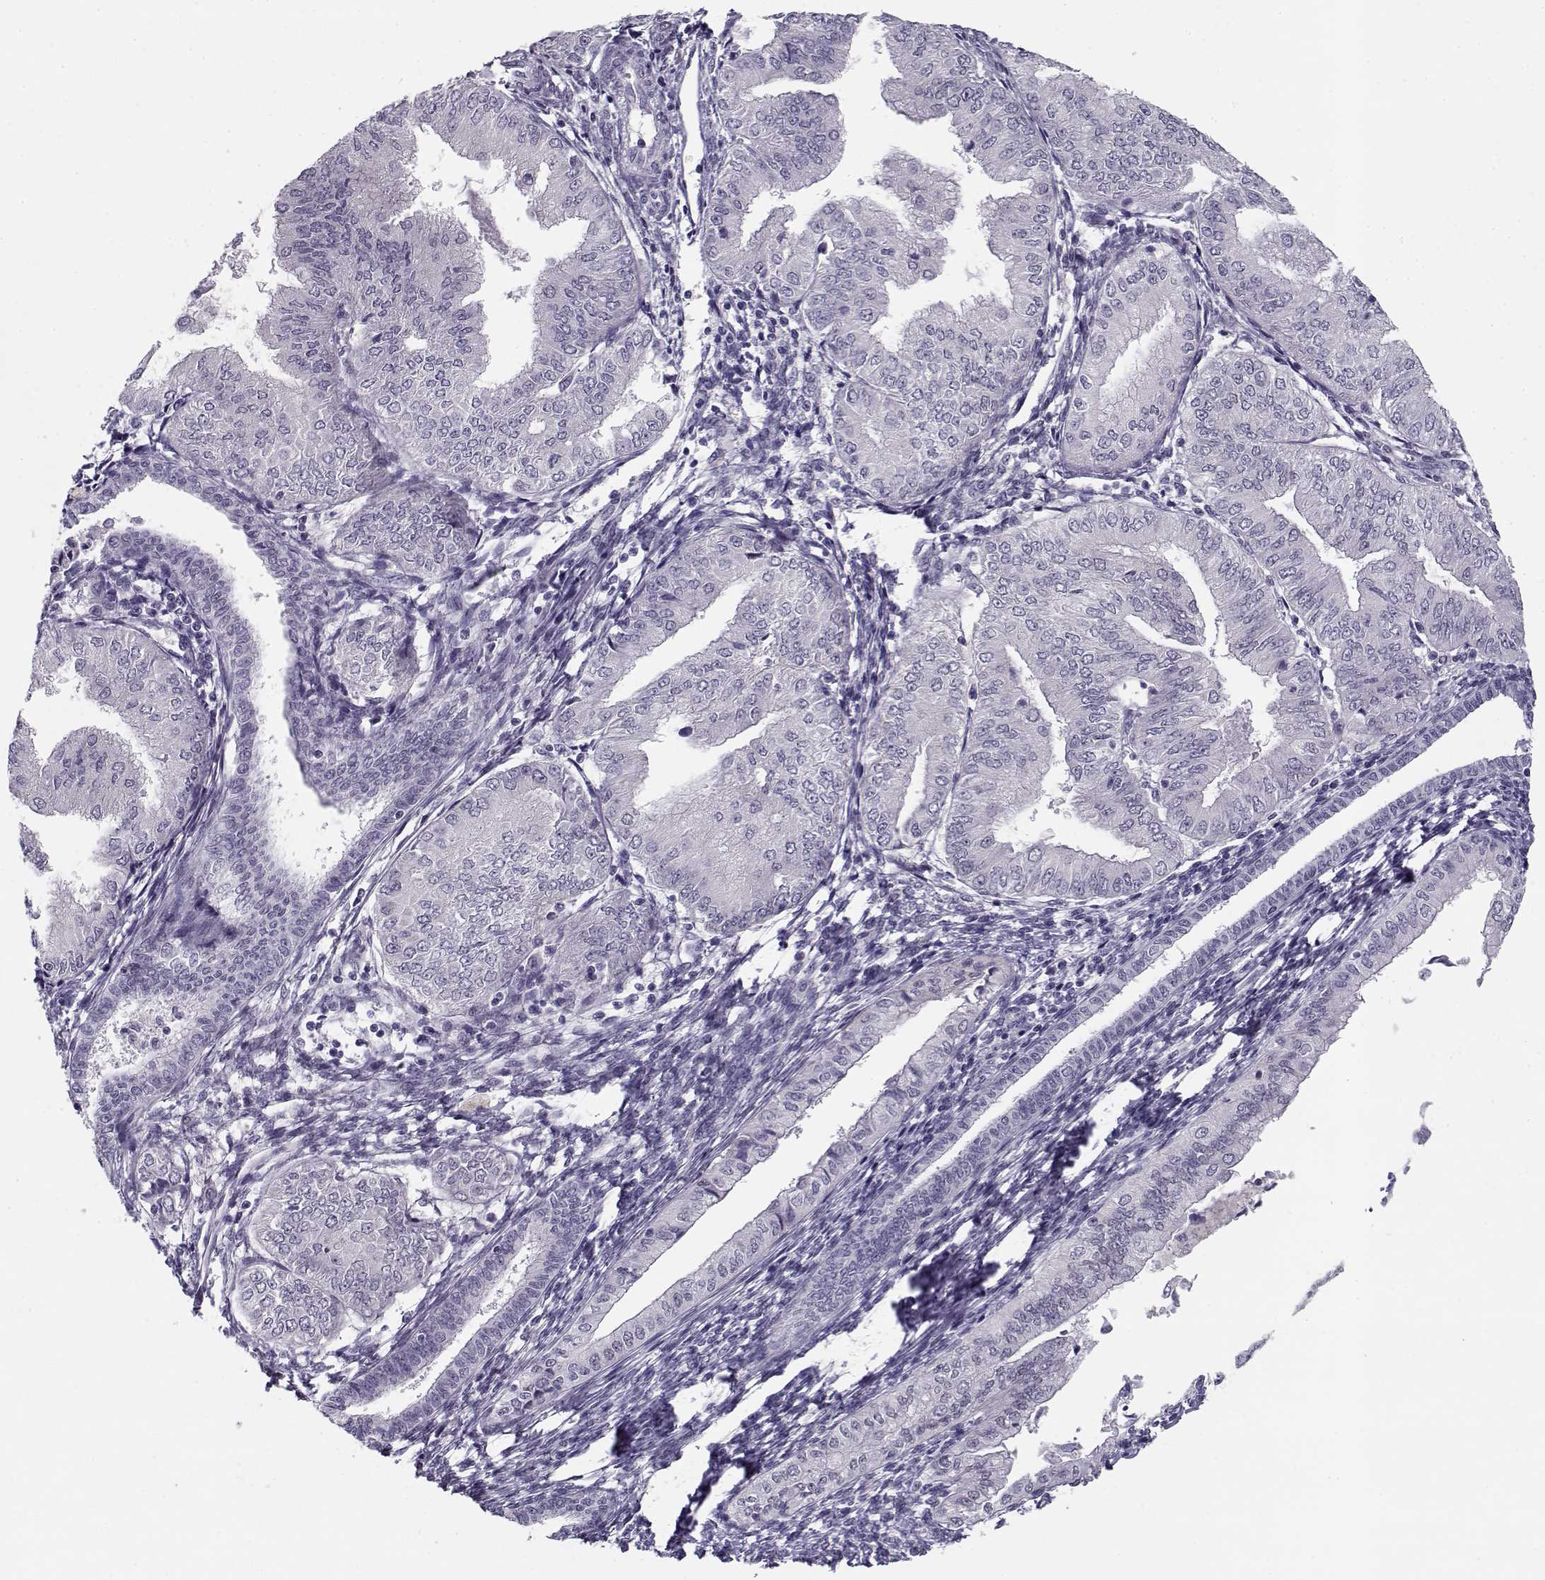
{"staining": {"intensity": "negative", "quantity": "none", "location": "none"}, "tissue": "endometrial cancer", "cell_type": "Tumor cells", "image_type": "cancer", "snomed": [{"axis": "morphology", "description": "Adenocarcinoma, NOS"}, {"axis": "topography", "description": "Endometrium"}], "caption": "There is no significant positivity in tumor cells of endometrial adenocarcinoma. (Stains: DAB (3,3'-diaminobenzidine) immunohistochemistry with hematoxylin counter stain, Microscopy: brightfield microscopy at high magnification).", "gene": "C16orf86", "patient": {"sex": "female", "age": 53}}